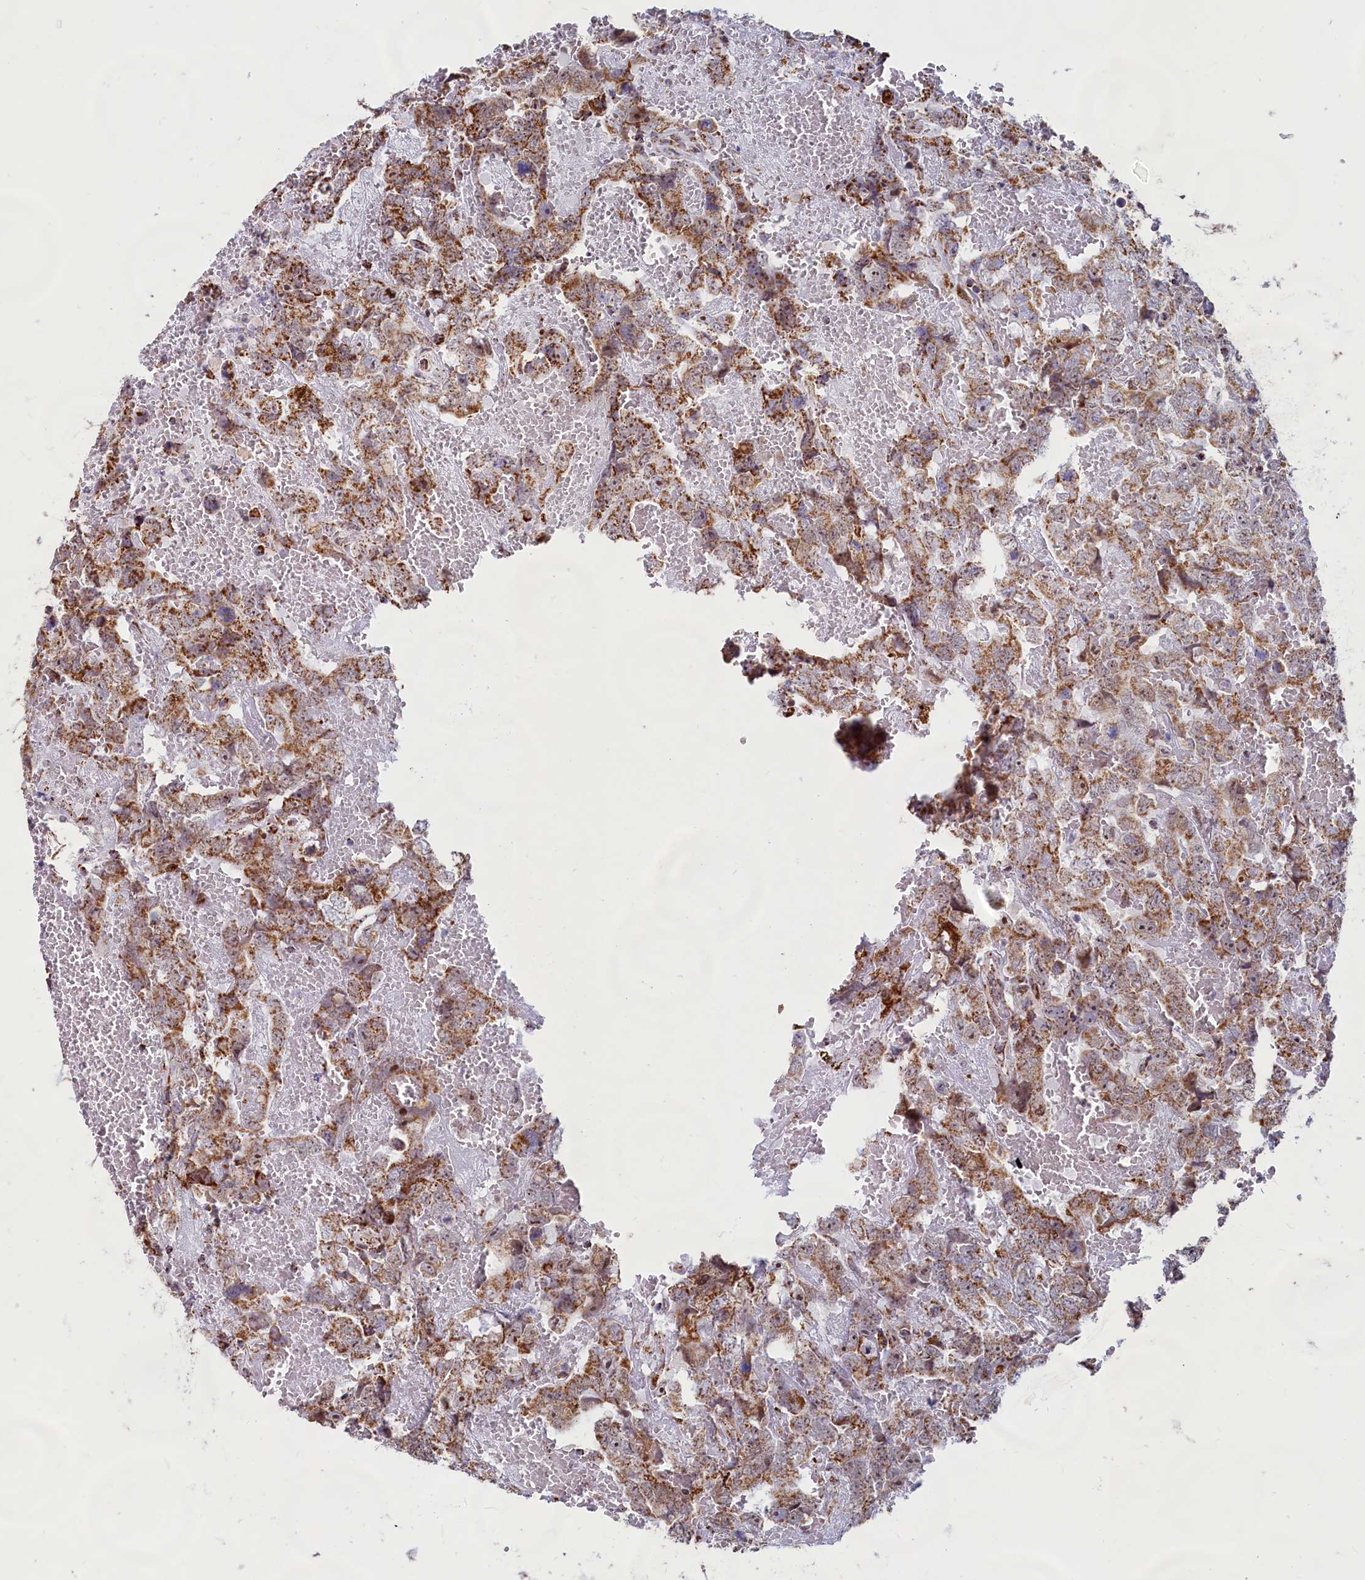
{"staining": {"intensity": "moderate", "quantity": ">75%", "location": "cytoplasmic/membranous"}, "tissue": "testis cancer", "cell_type": "Tumor cells", "image_type": "cancer", "snomed": [{"axis": "morphology", "description": "Carcinoma, Embryonal, NOS"}, {"axis": "topography", "description": "Testis"}], "caption": "Protein expression analysis of human testis cancer (embryonal carcinoma) reveals moderate cytoplasmic/membranous positivity in about >75% of tumor cells.", "gene": "C1D", "patient": {"sex": "male", "age": 45}}